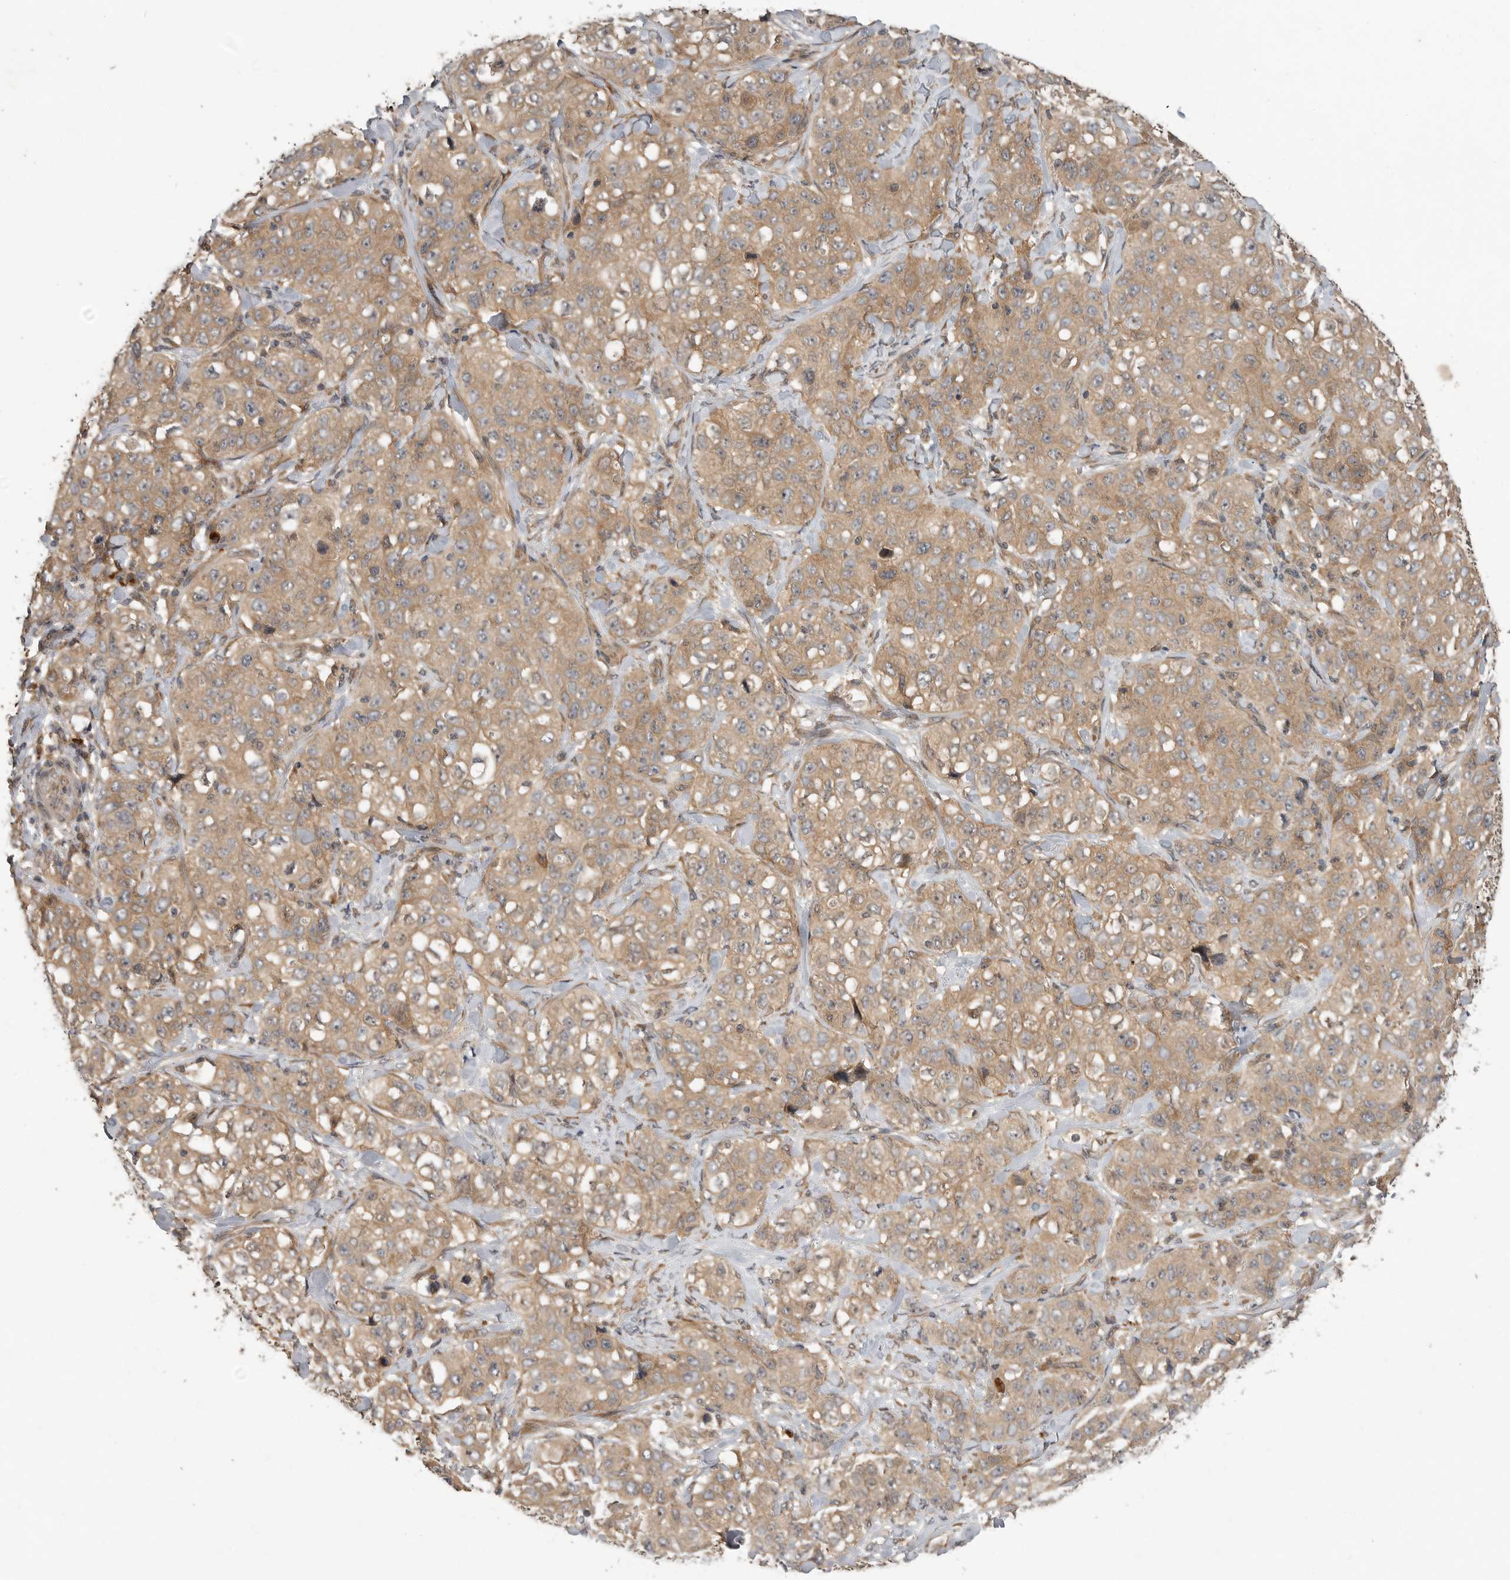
{"staining": {"intensity": "moderate", "quantity": ">75%", "location": "cytoplasmic/membranous"}, "tissue": "stomach cancer", "cell_type": "Tumor cells", "image_type": "cancer", "snomed": [{"axis": "morphology", "description": "Adenocarcinoma, NOS"}, {"axis": "topography", "description": "Stomach"}], "caption": "Tumor cells reveal medium levels of moderate cytoplasmic/membranous positivity in about >75% of cells in human stomach cancer (adenocarcinoma). (brown staining indicates protein expression, while blue staining denotes nuclei).", "gene": "OSBPL9", "patient": {"sex": "male", "age": 48}}